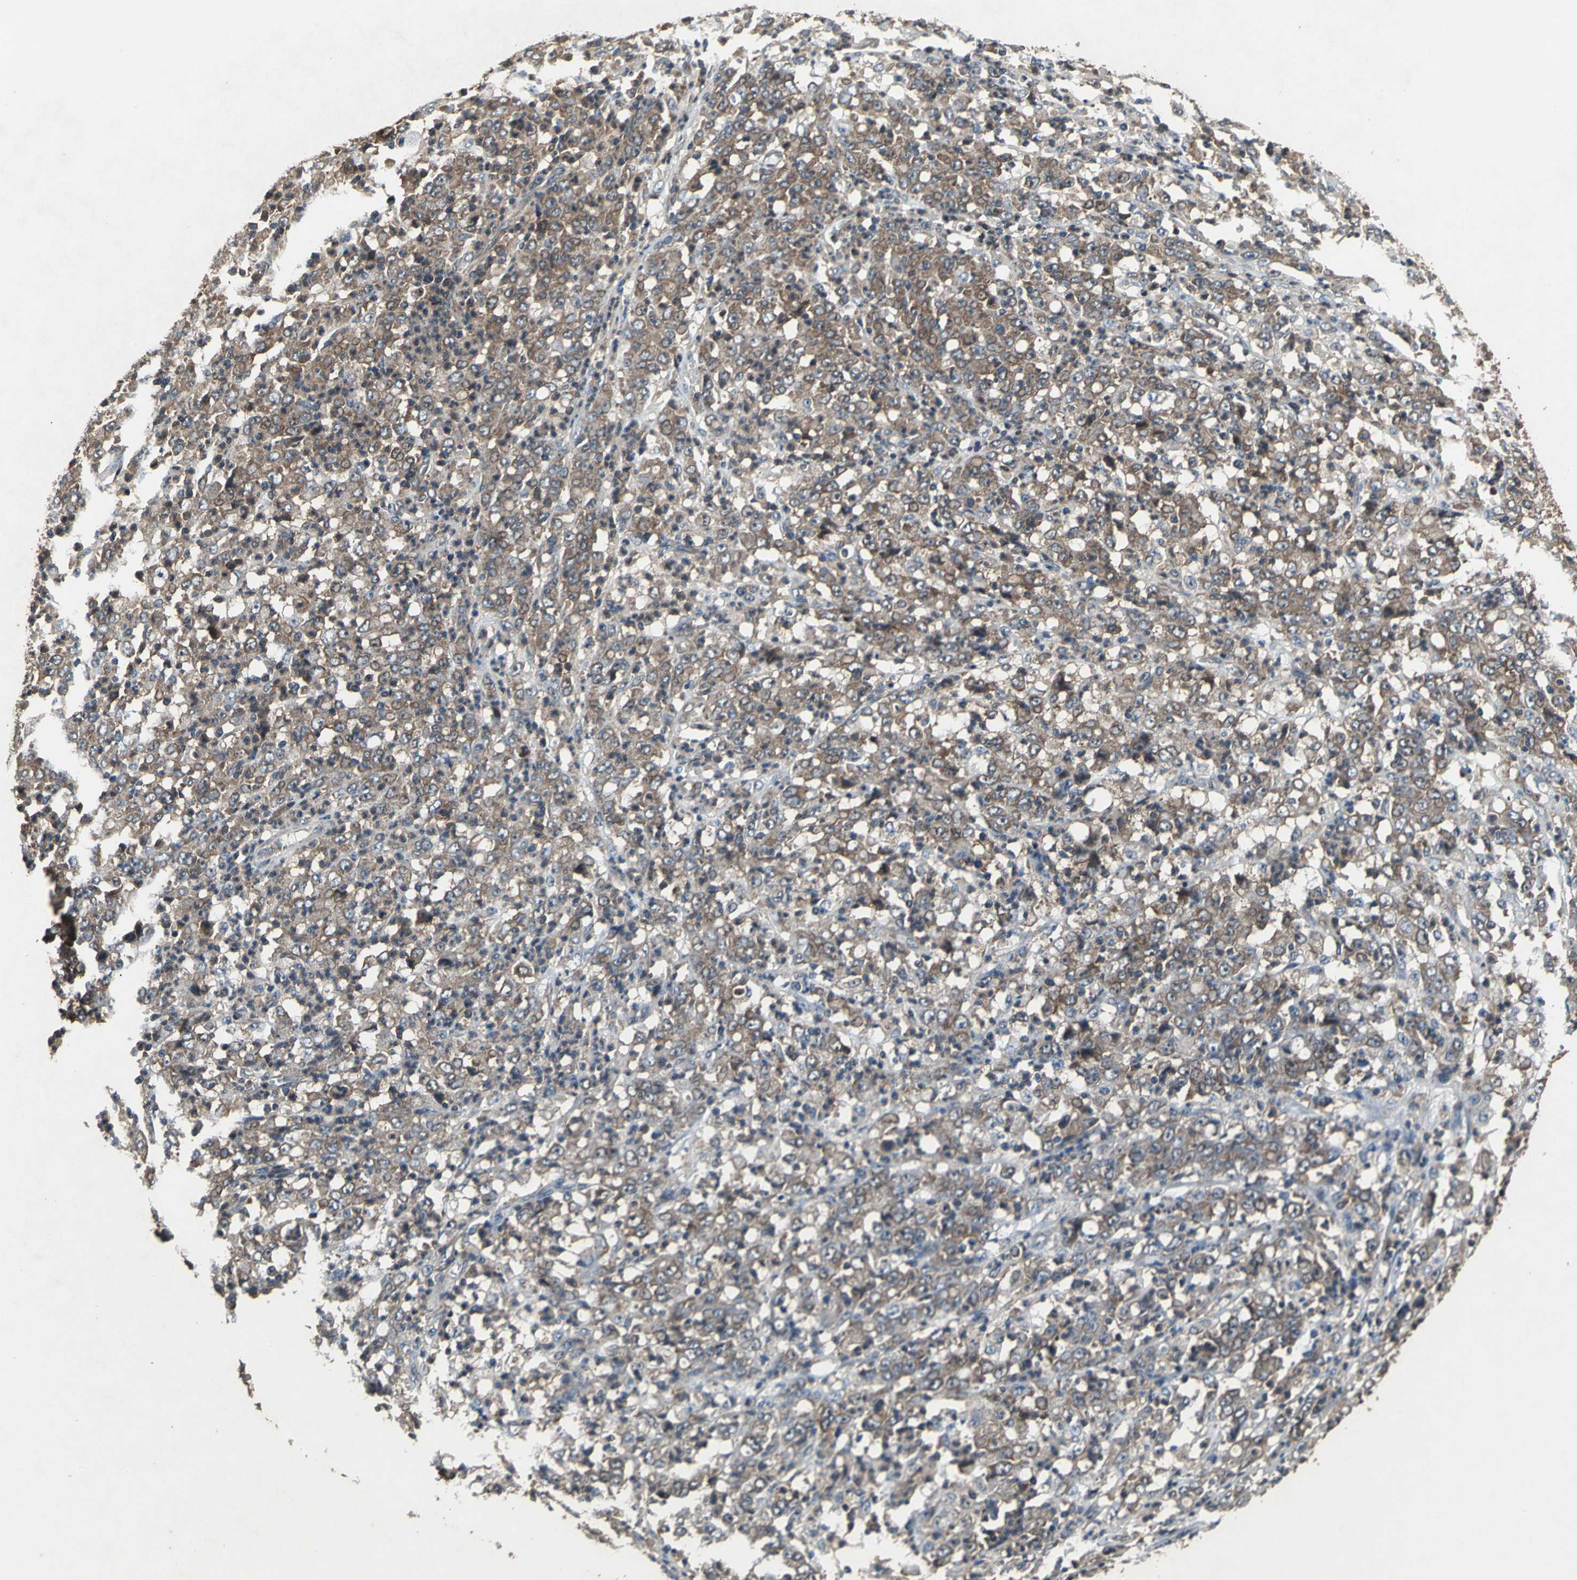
{"staining": {"intensity": "strong", "quantity": ">75%", "location": "cytoplasmic/membranous"}, "tissue": "stomach cancer", "cell_type": "Tumor cells", "image_type": "cancer", "snomed": [{"axis": "morphology", "description": "Adenocarcinoma, NOS"}, {"axis": "topography", "description": "Stomach, lower"}], "caption": "Immunohistochemical staining of stomach adenocarcinoma demonstrates high levels of strong cytoplasmic/membranous protein expression in approximately >75% of tumor cells.", "gene": "ZNF608", "patient": {"sex": "female", "age": 71}}